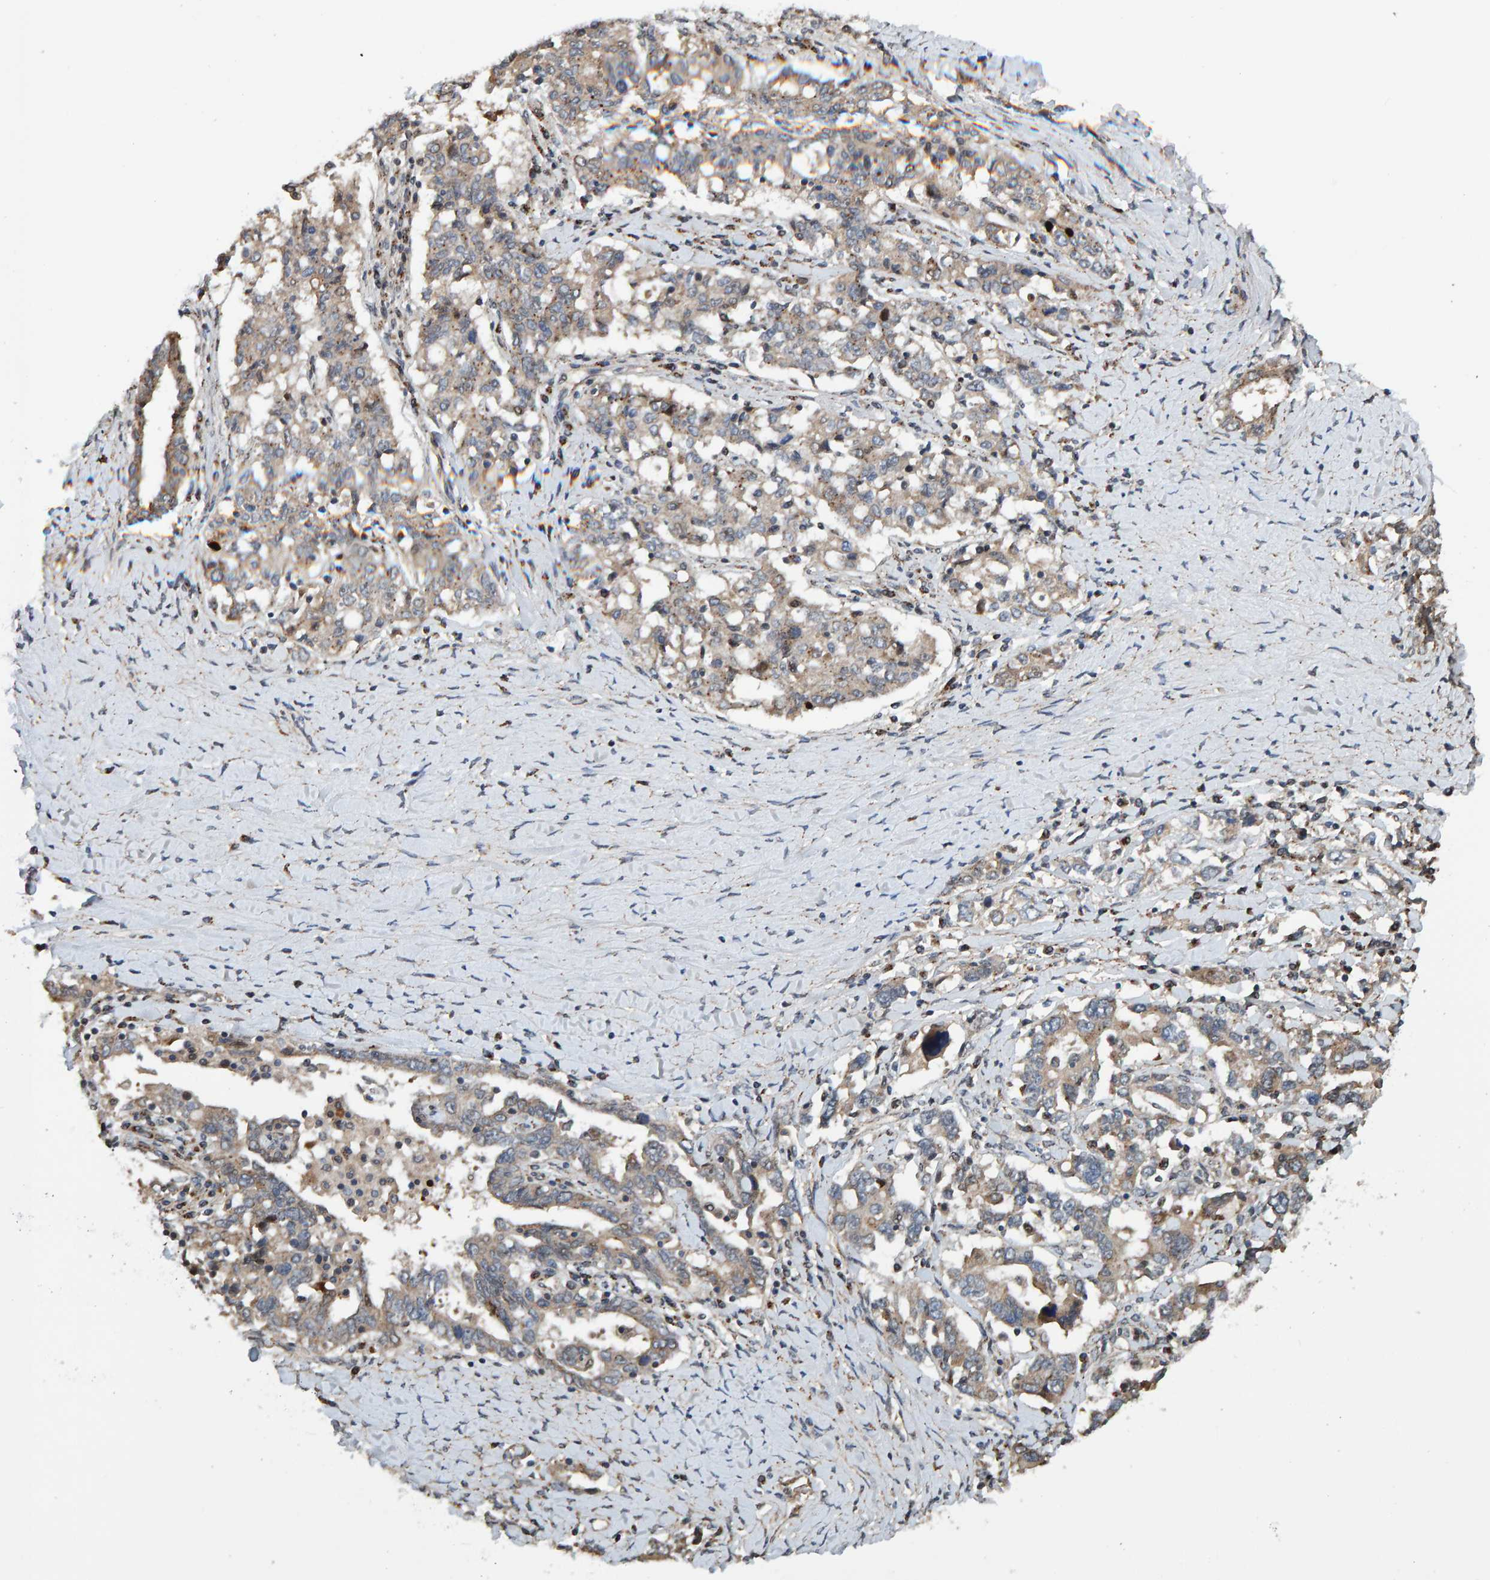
{"staining": {"intensity": "weak", "quantity": ">75%", "location": "cytoplasmic/membranous"}, "tissue": "ovarian cancer", "cell_type": "Tumor cells", "image_type": "cancer", "snomed": [{"axis": "morphology", "description": "Carcinoma, endometroid"}, {"axis": "topography", "description": "Ovary"}], "caption": "Tumor cells display low levels of weak cytoplasmic/membranous staining in approximately >75% of cells in human ovarian cancer.", "gene": "CCDC25", "patient": {"sex": "female", "age": 62}}